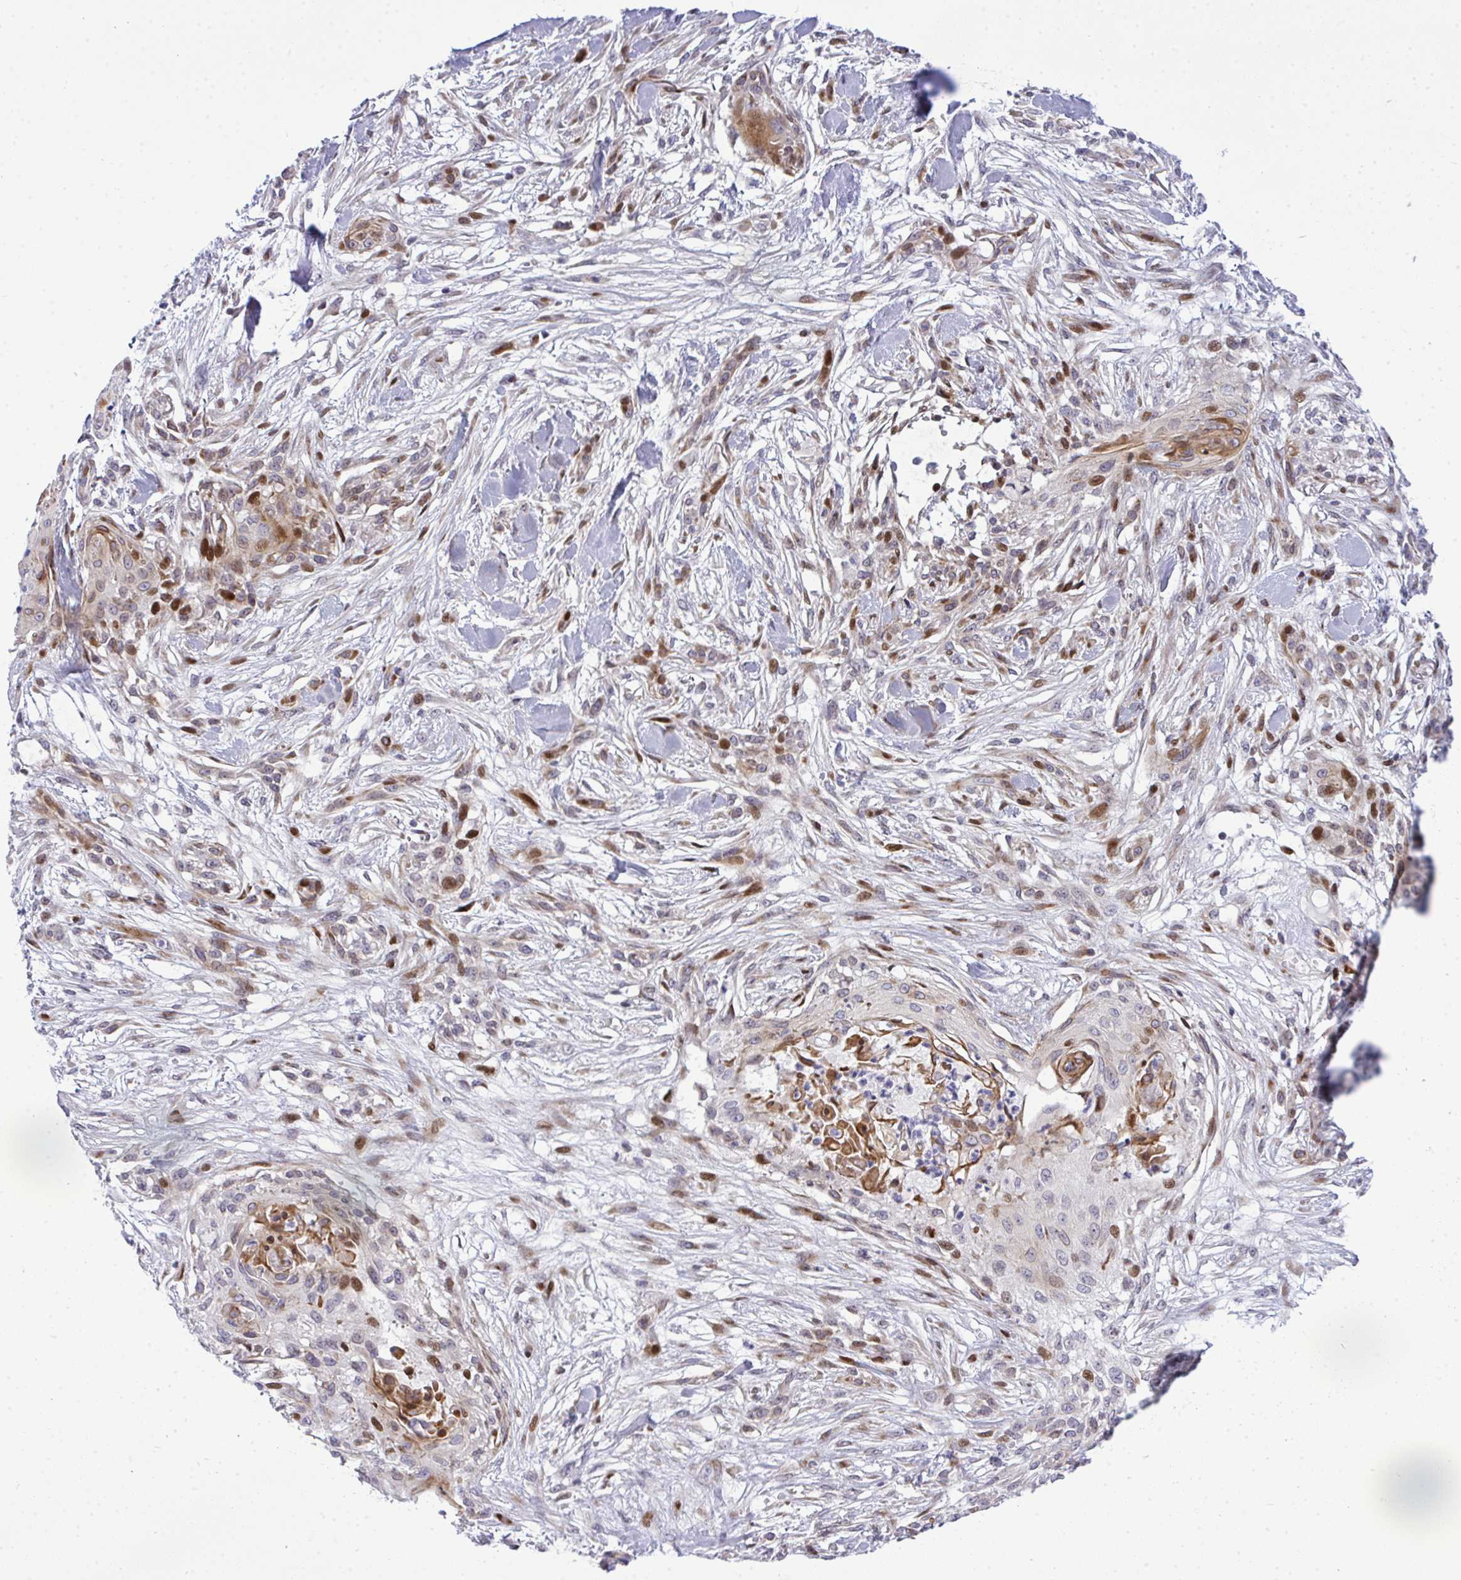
{"staining": {"intensity": "moderate", "quantity": "<25%", "location": "cytoplasmic/membranous,nuclear"}, "tissue": "skin cancer", "cell_type": "Tumor cells", "image_type": "cancer", "snomed": [{"axis": "morphology", "description": "Squamous cell carcinoma, NOS"}, {"axis": "topography", "description": "Skin"}], "caption": "Tumor cells show moderate cytoplasmic/membranous and nuclear staining in about <25% of cells in skin cancer.", "gene": "CASTOR2", "patient": {"sex": "female", "age": 59}}